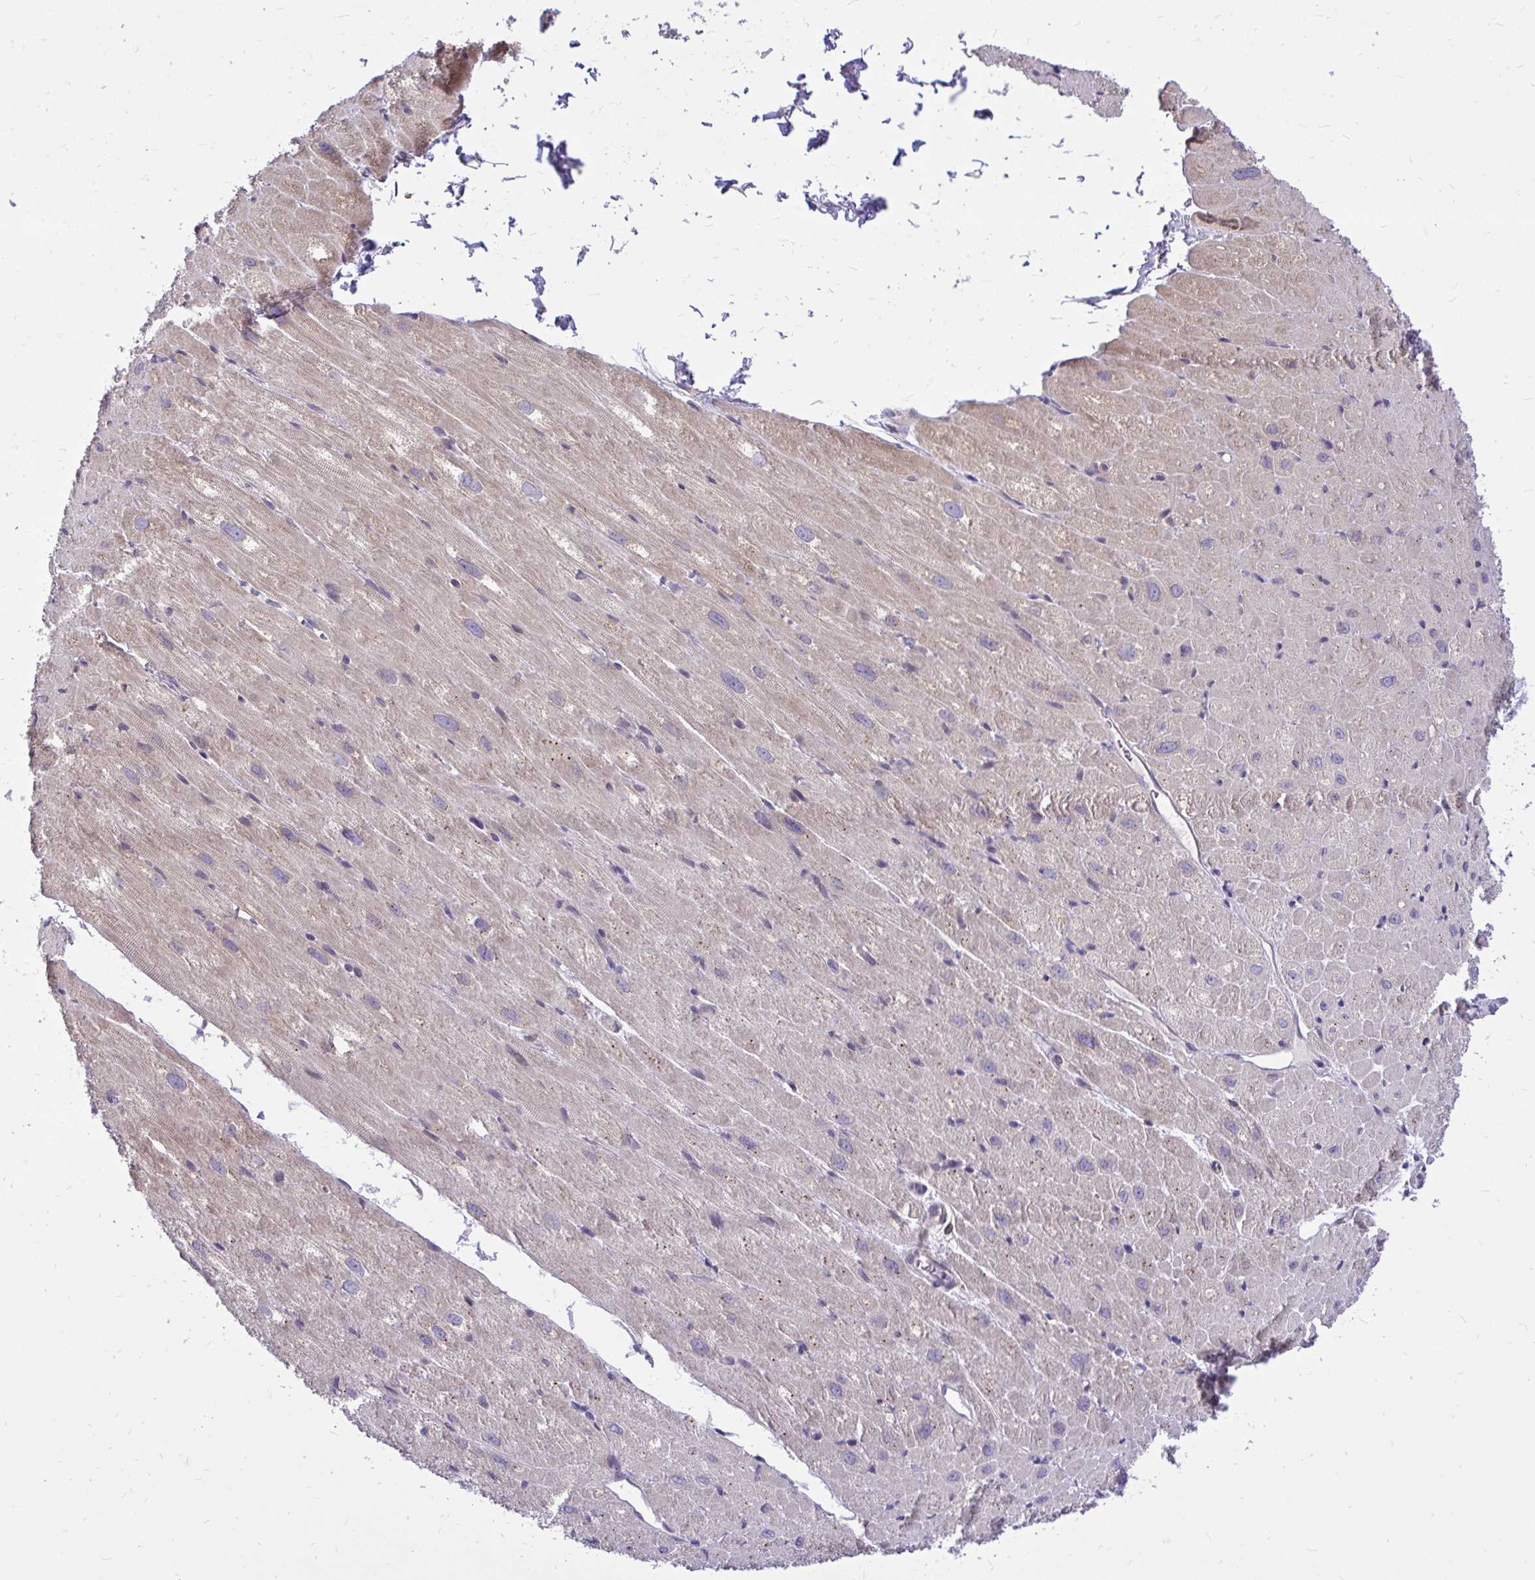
{"staining": {"intensity": "negative", "quantity": "none", "location": "none"}, "tissue": "heart muscle", "cell_type": "Cardiomyocytes", "image_type": "normal", "snomed": [{"axis": "morphology", "description": "Normal tissue, NOS"}, {"axis": "topography", "description": "Heart"}], "caption": "A micrograph of heart muscle stained for a protein demonstrates no brown staining in cardiomyocytes. (Immunohistochemistry, brightfield microscopy, high magnification).", "gene": "CEACAM18", "patient": {"sex": "male", "age": 62}}